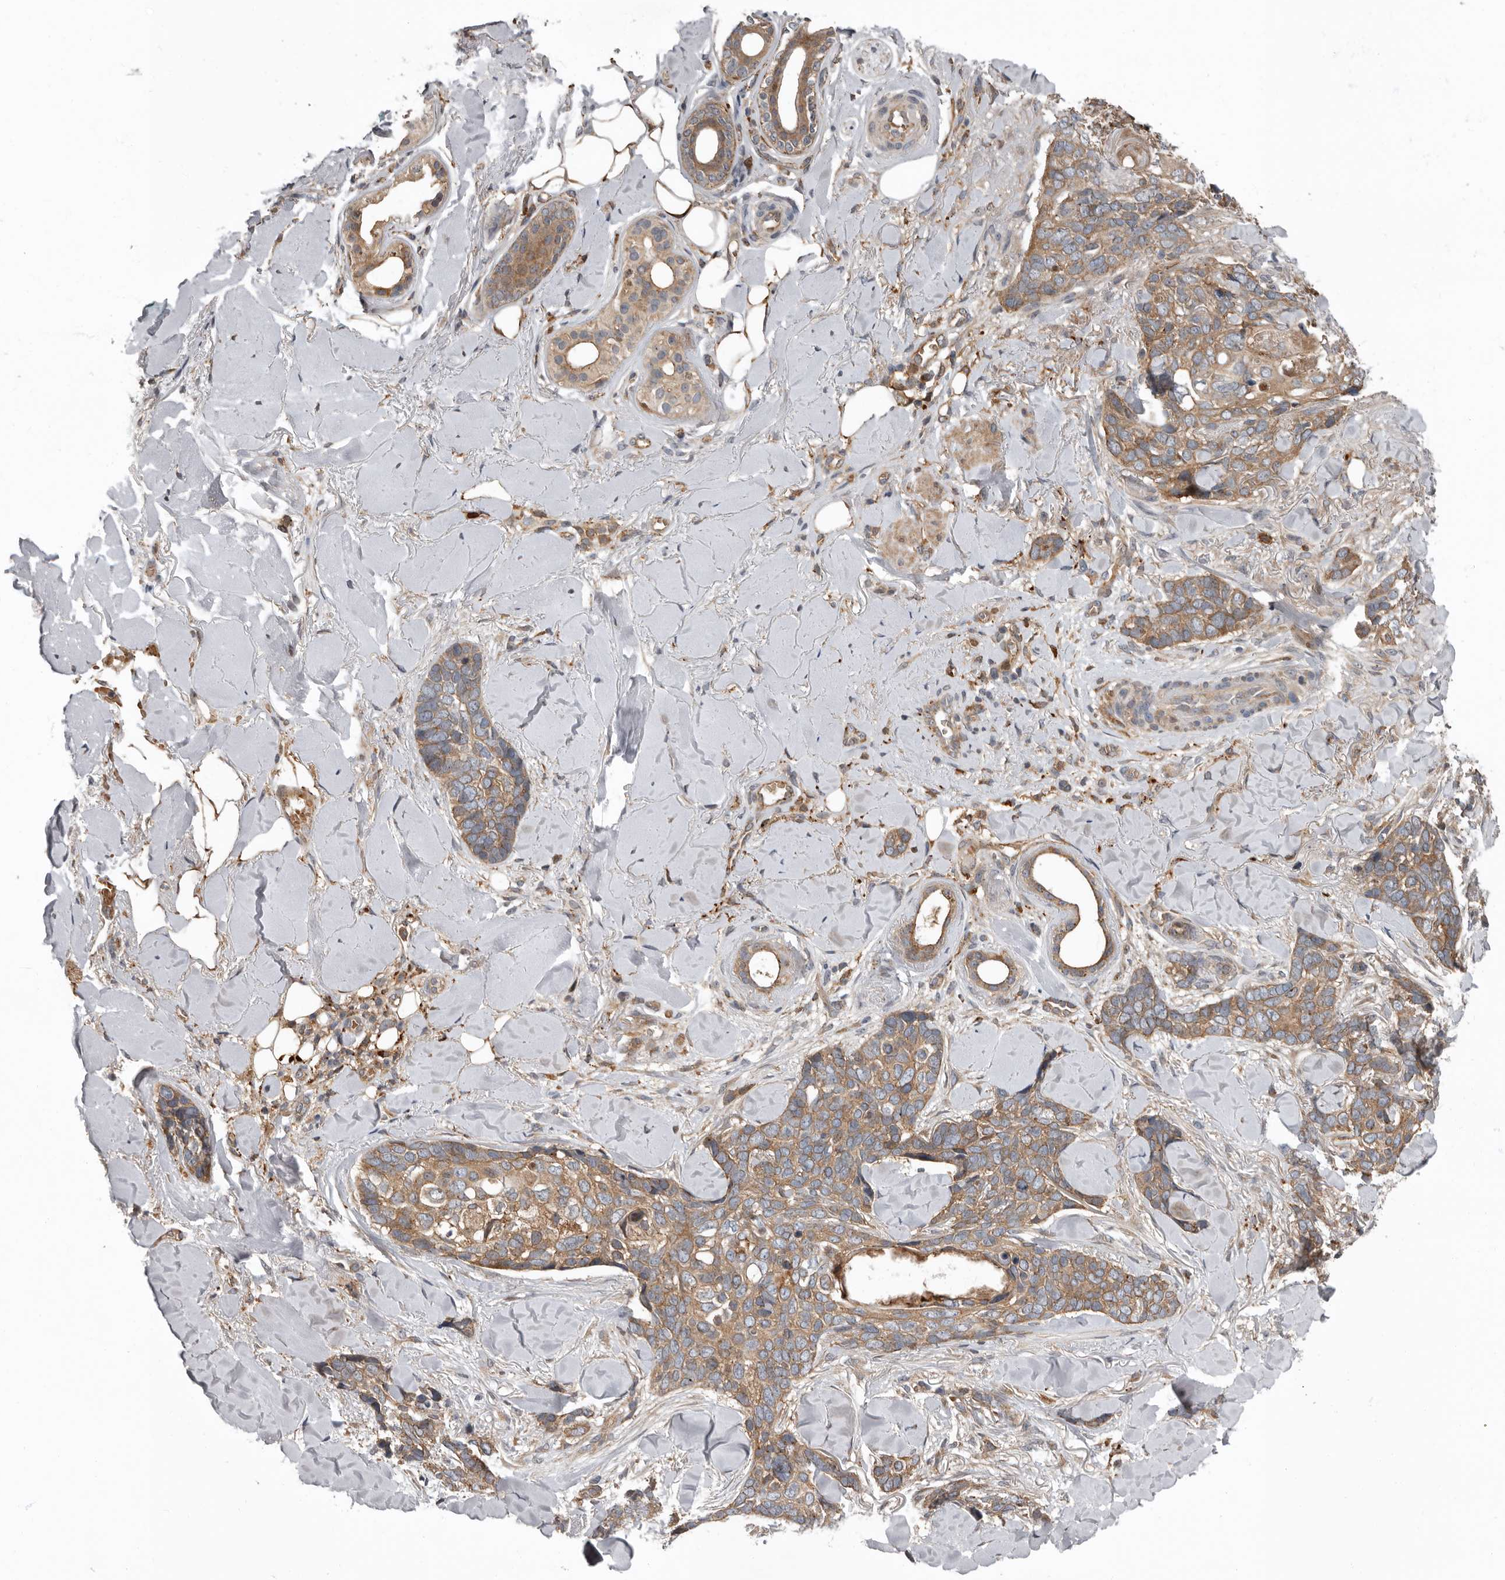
{"staining": {"intensity": "moderate", "quantity": ">75%", "location": "cytoplasmic/membranous"}, "tissue": "skin cancer", "cell_type": "Tumor cells", "image_type": "cancer", "snomed": [{"axis": "morphology", "description": "Basal cell carcinoma"}, {"axis": "topography", "description": "Skin"}], "caption": "Protein staining by immunohistochemistry (IHC) displays moderate cytoplasmic/membranous positivity in about >75% of tumor cells in skin cancer. The staining is performed using DAB brown chromogen to label protein expression. The nuclei are counter-stained blue using hematoxylin.", "gene": "FGFR4", "patient": {"sex": "female", "age": 82}}